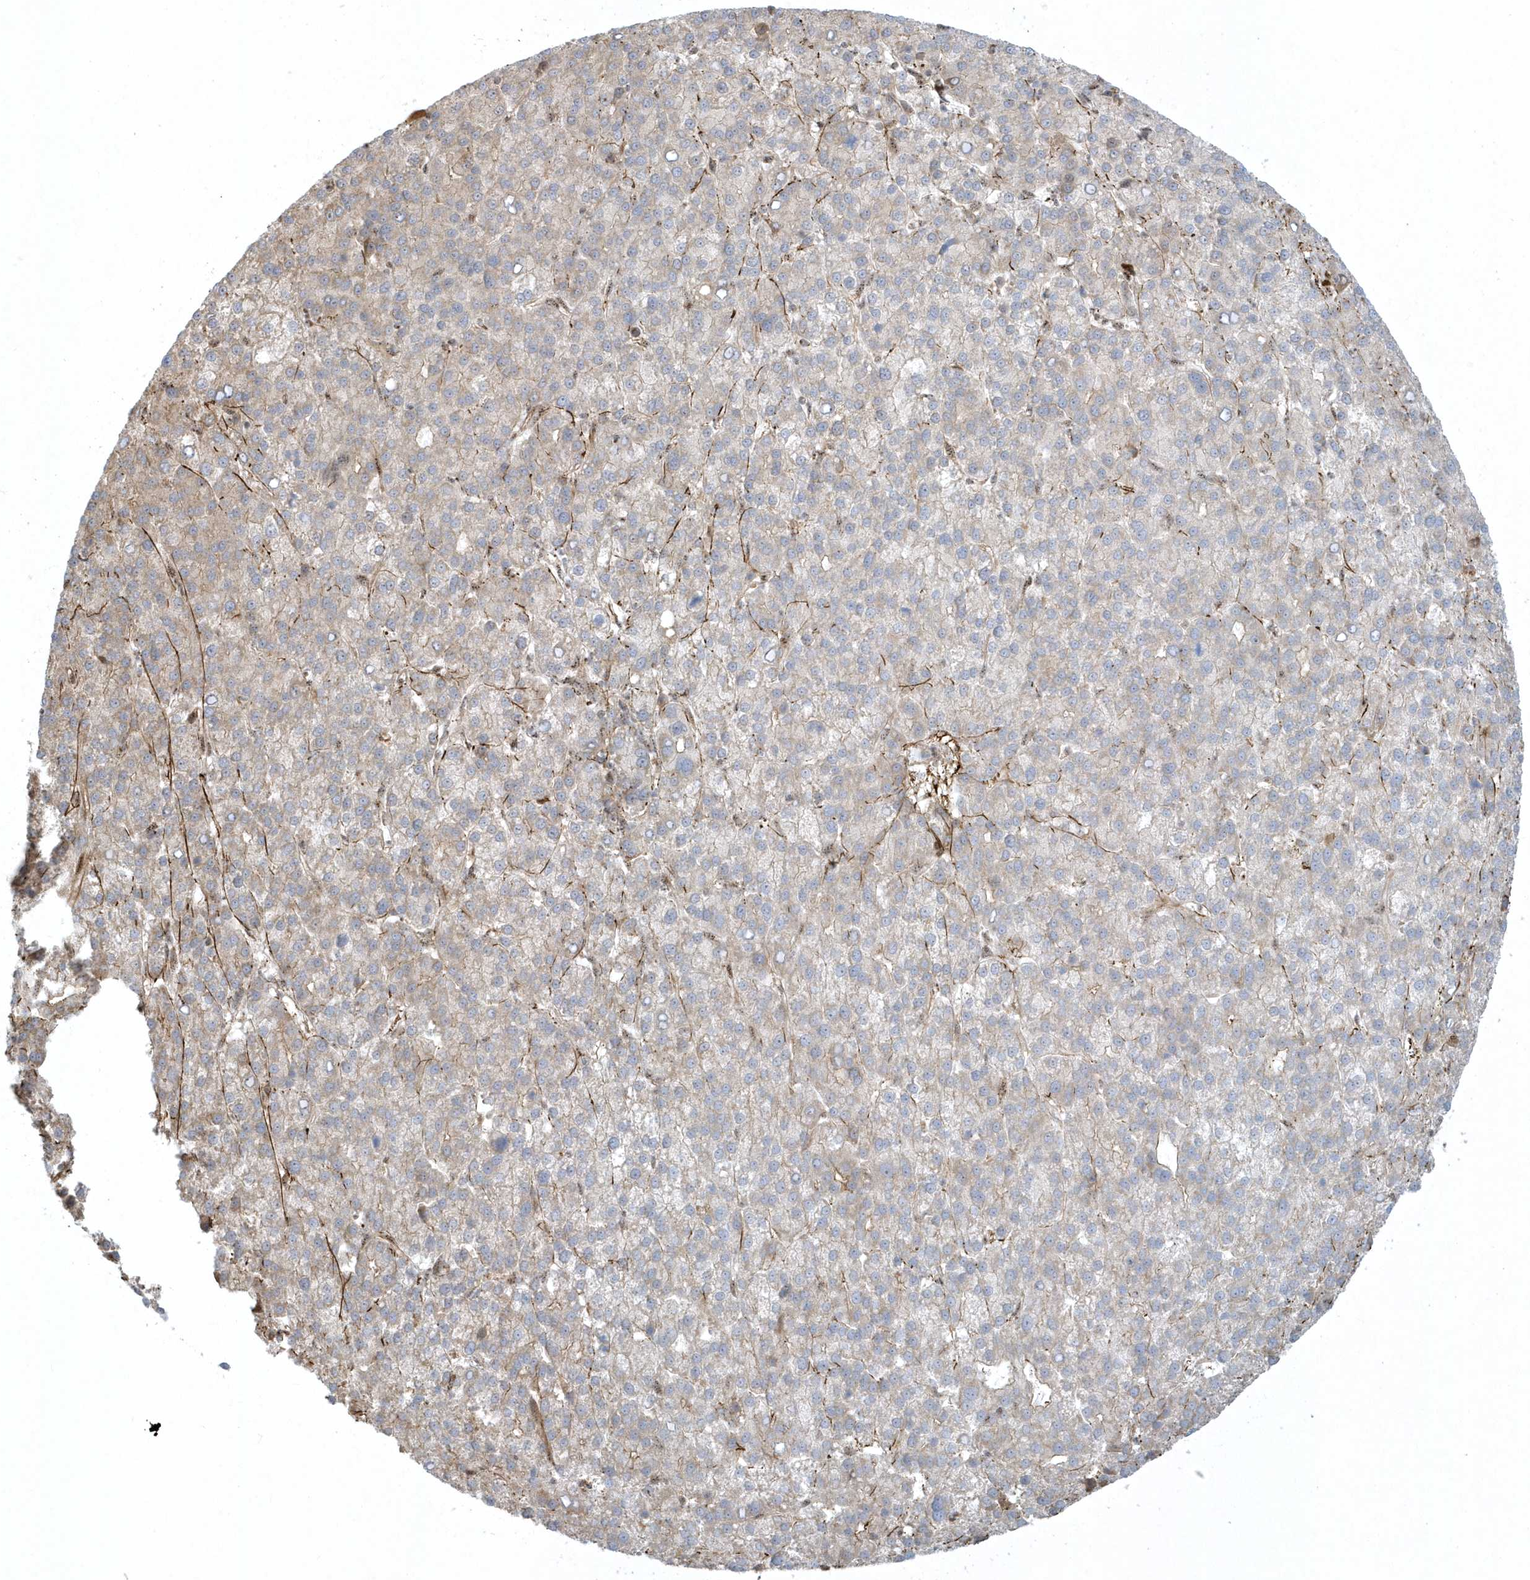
{"staining": {"intensity": "weak", "quantity": "<25%", "location": "cytoplasmic/membranous"}, "tissue": "liver cancer", "cell_type": "Tumor cells", "image_type": "cancer", "snomed": [{"axis": "morphology", "description": "Carcinoma, Hepatocellular, NOS"}, {"axis": "topography", "description": "Liver"}], "caption": "DAB immunohistochemical staining of human liver hepatocellular carcinoma exhibits no significant positivity in tumor cells. The staining is performed using DAB (3,3'-diaminobenzidine) brown chromogen with nuclei counter-stained in using hematoxylin.", "gene": "MASP2", "patient": {"sex": "female", "age": 58}}